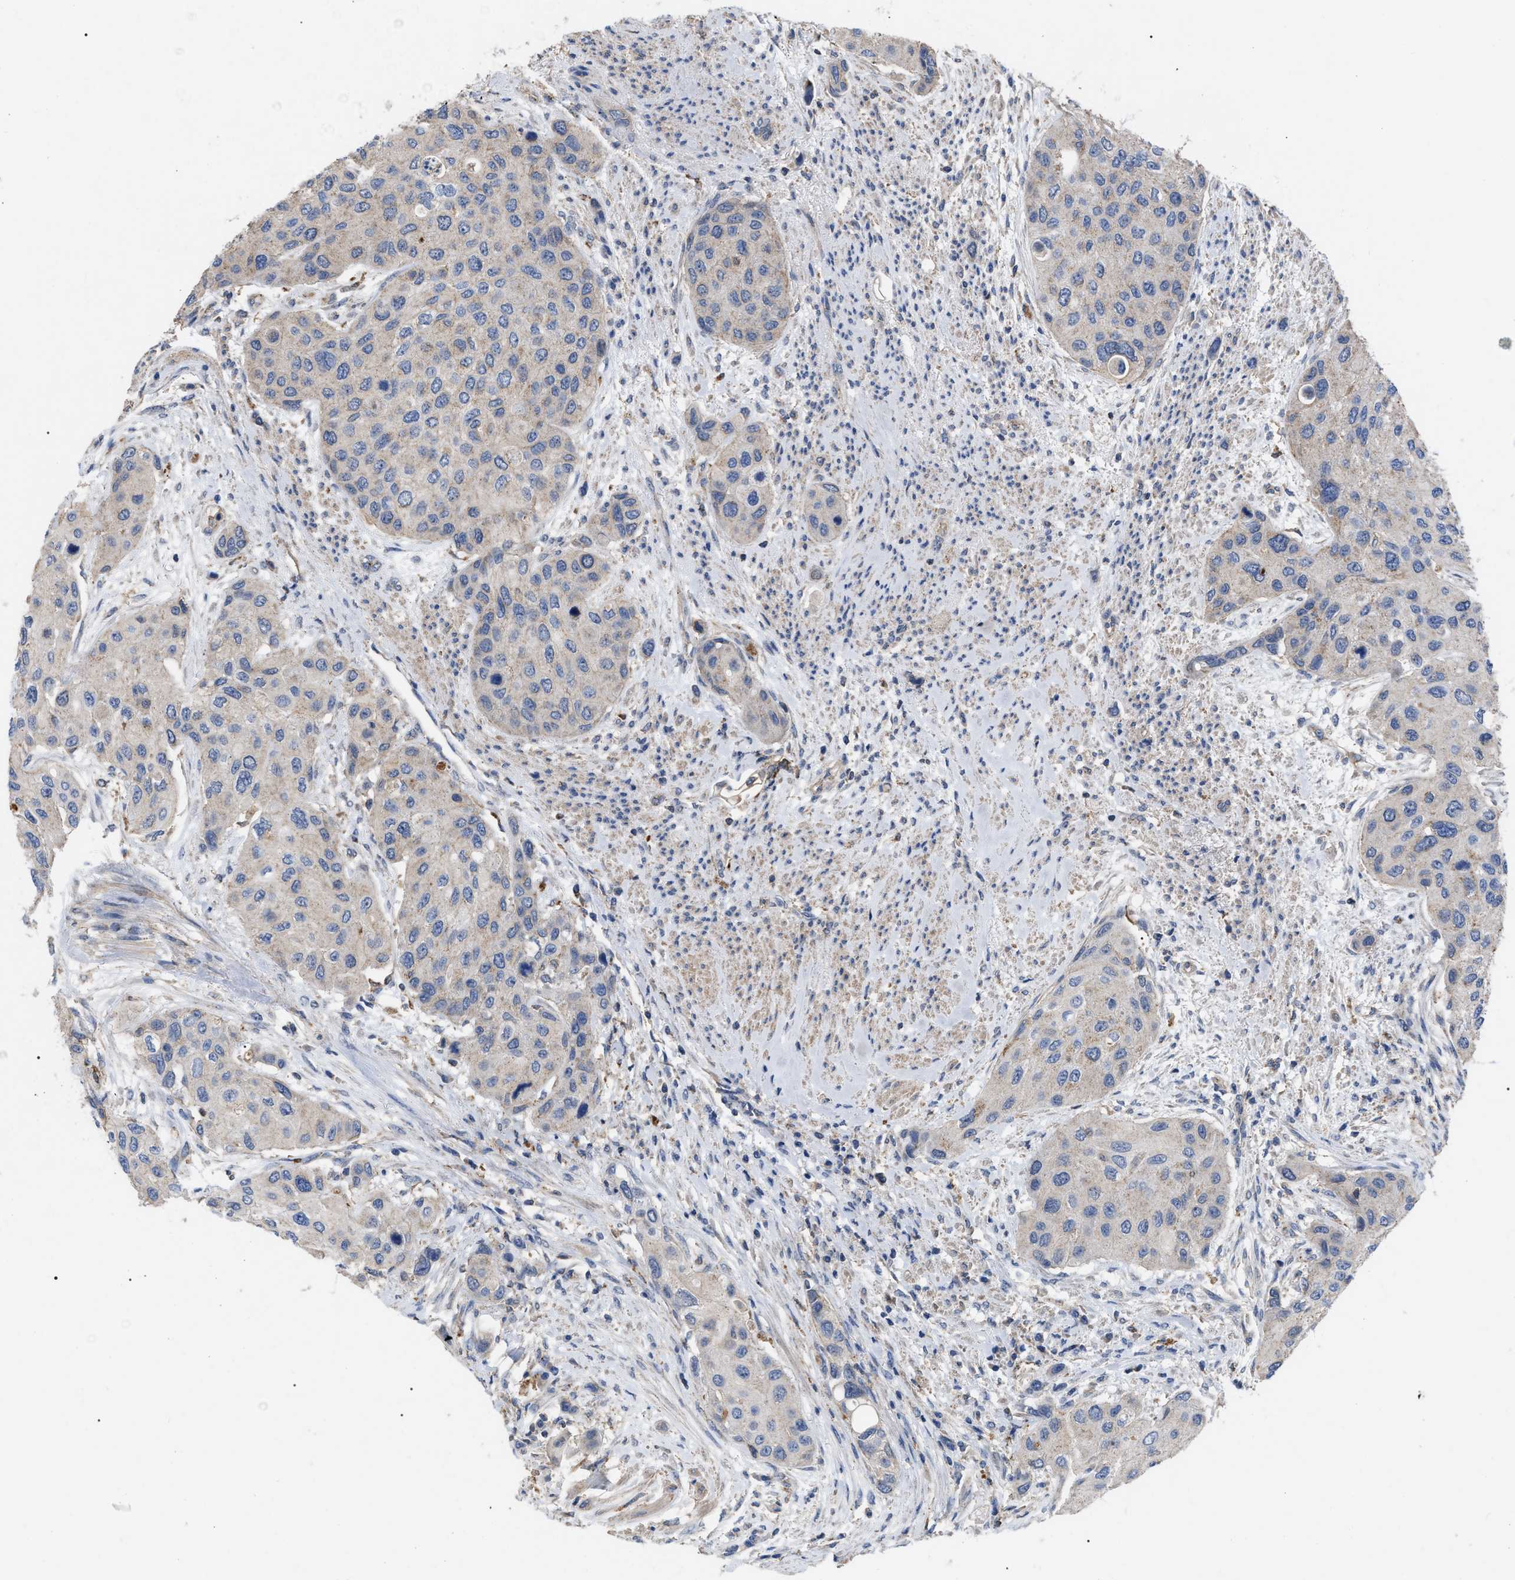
{"staining": {"intensity": "negative", "quantity": "none", "location": "none"}, "tissue": "urothelial cancer", "cell_type": "Tumor cells", "image_type": "cancer", "snomed": [{"axis": "morphology", "description": "Urothelial carcinoma, High grade"}, {"axis": "topography", "description": "Urinary bladder"}], "caption": "The immunohistochemistry micrograph has no significant staining in tumor cells of high-grade urothelial carcinoma tissue.", "gene": "FAM171A2", "patient": {"sex": "female", "age": 56}}